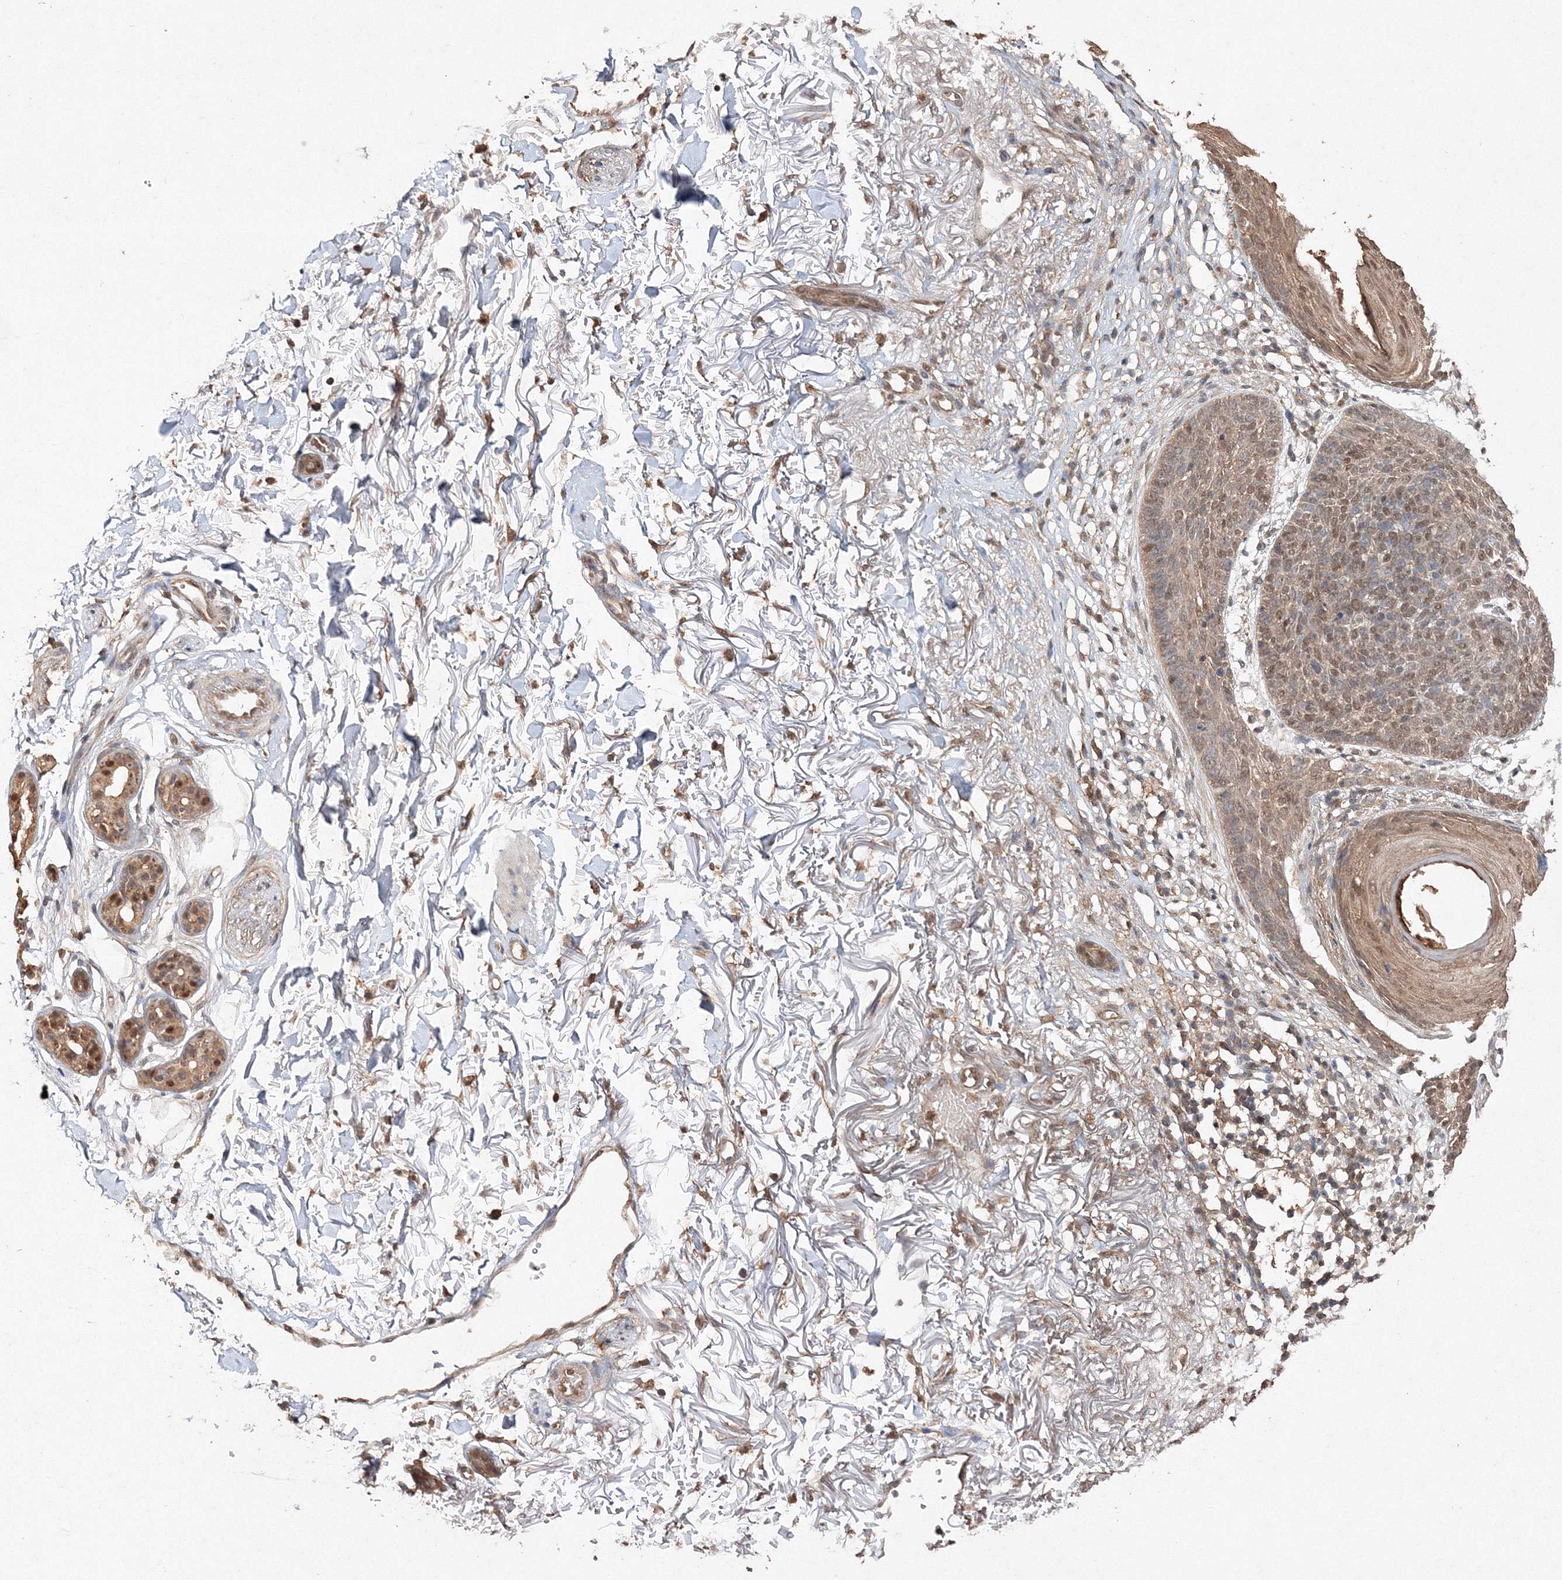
{"staining": {"intensity": "weak", "quantity": "25%-75%", "location": "cytoplasmic/membranous,nuclear"}, "tissue": "skin cancer", "cell_type": "Tumor cells", "image_type": "cancer", "snomed": [{"axis": "morphology", "description": "Normal tissue, NOS"}, {"axis": "morphology", "description": "Basal cell carcinoma"}, {"axis": "topography", "description": "Skin"}], "caption": "High-power microscopy captured an immunohistochemistry histopathology image of skin cancer, revealing weak cytoplasmic/membranous and nuclear staining in approximately 25%-75% of tumor cells.", "gene": "S100A11", "patient": {"sex": "female", "age": 70}}